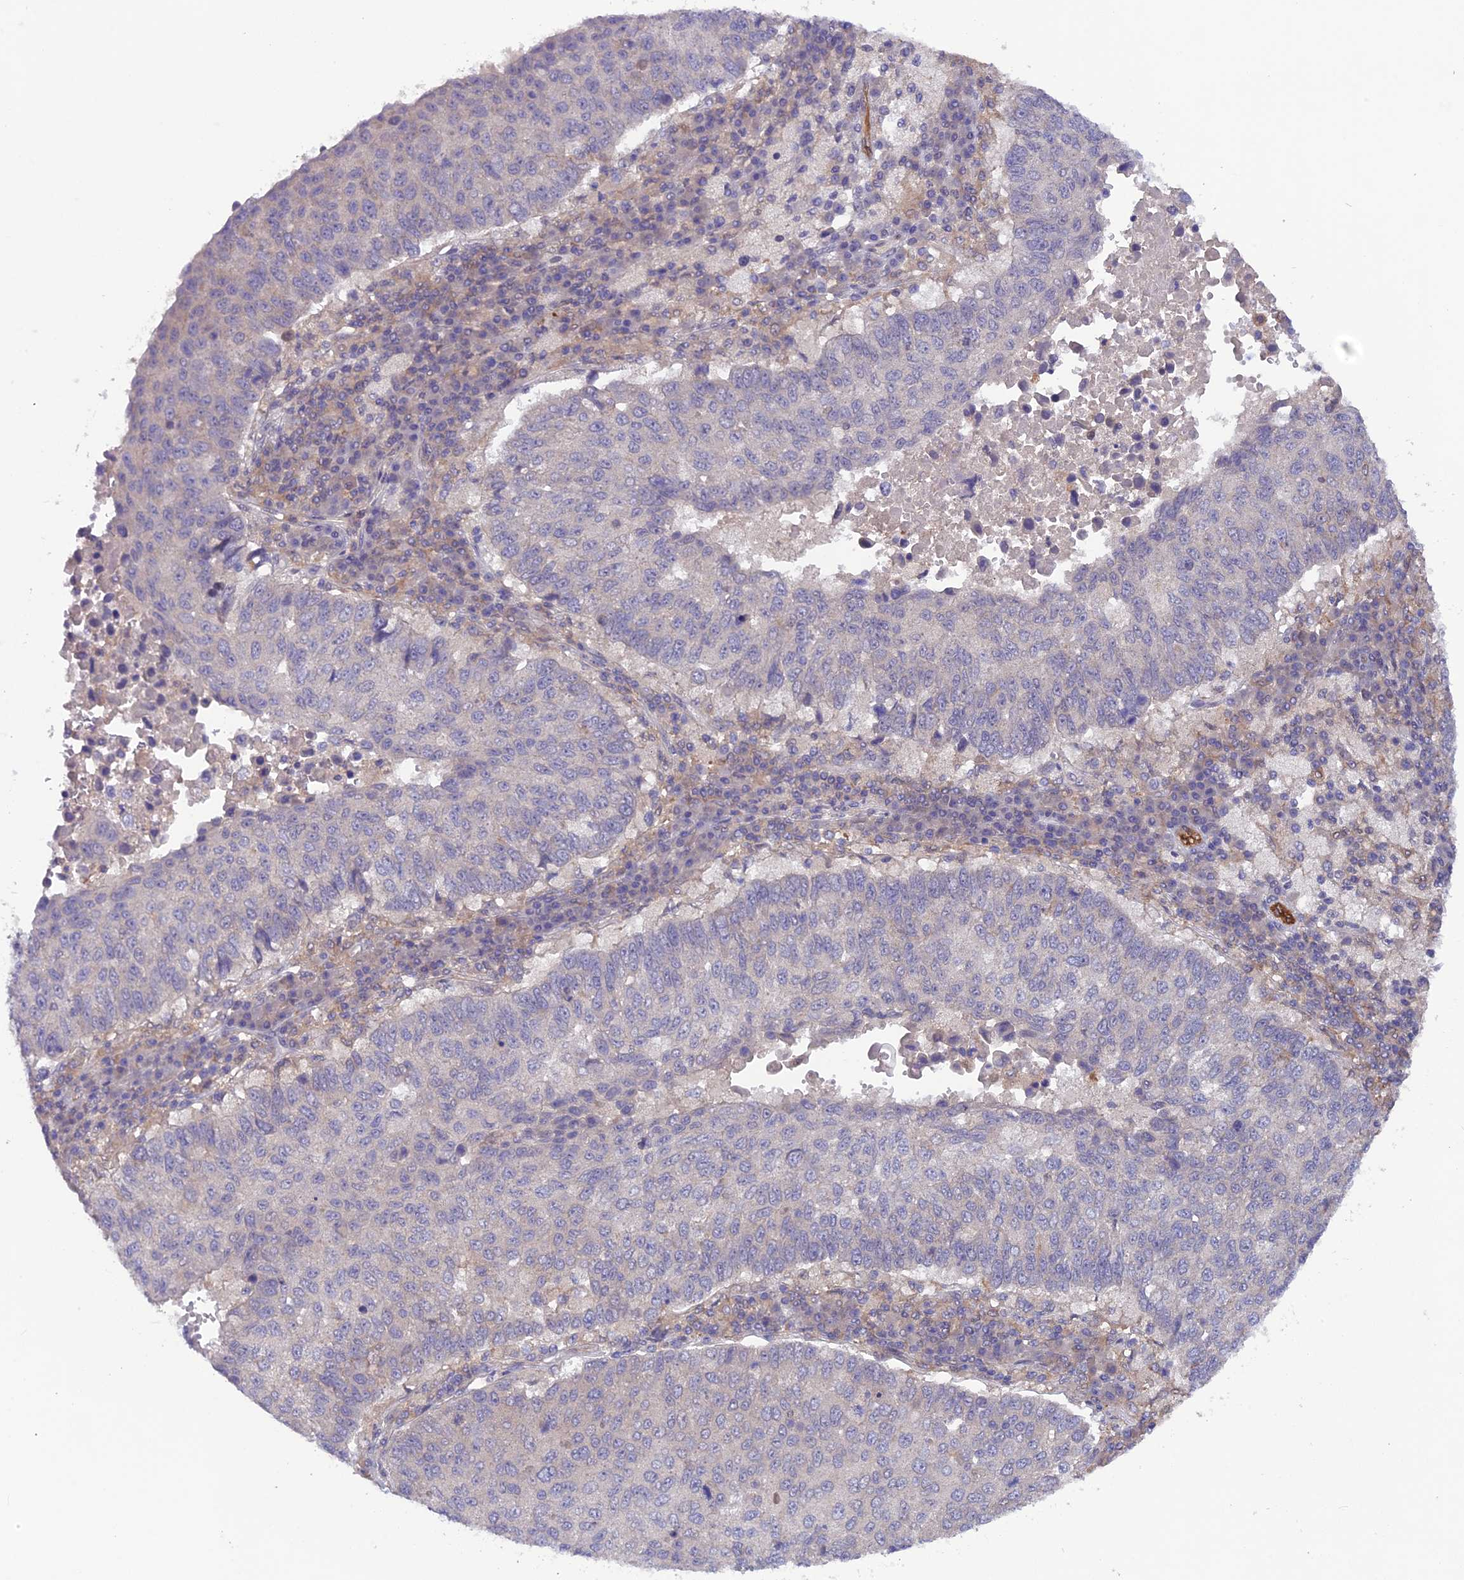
{"staining": {"intensity": "negative", "quantity": "none", "location": "none"}, "tissue": "lung cancer", "cell_type": "Tumor cells", "image_type": "cancer", "snomed": [{"axis": "morphology", "description": "Squamous cell carcinoma, NOS"}, {"axis": "topography", "description": "Lung"}], "caption": "A micrograph of human lung cancer (squamous cell carcinoma) is negative for staining in tumor cells.", "gene": "MAST2", "patient": {"sex": "male", "age": 73}}